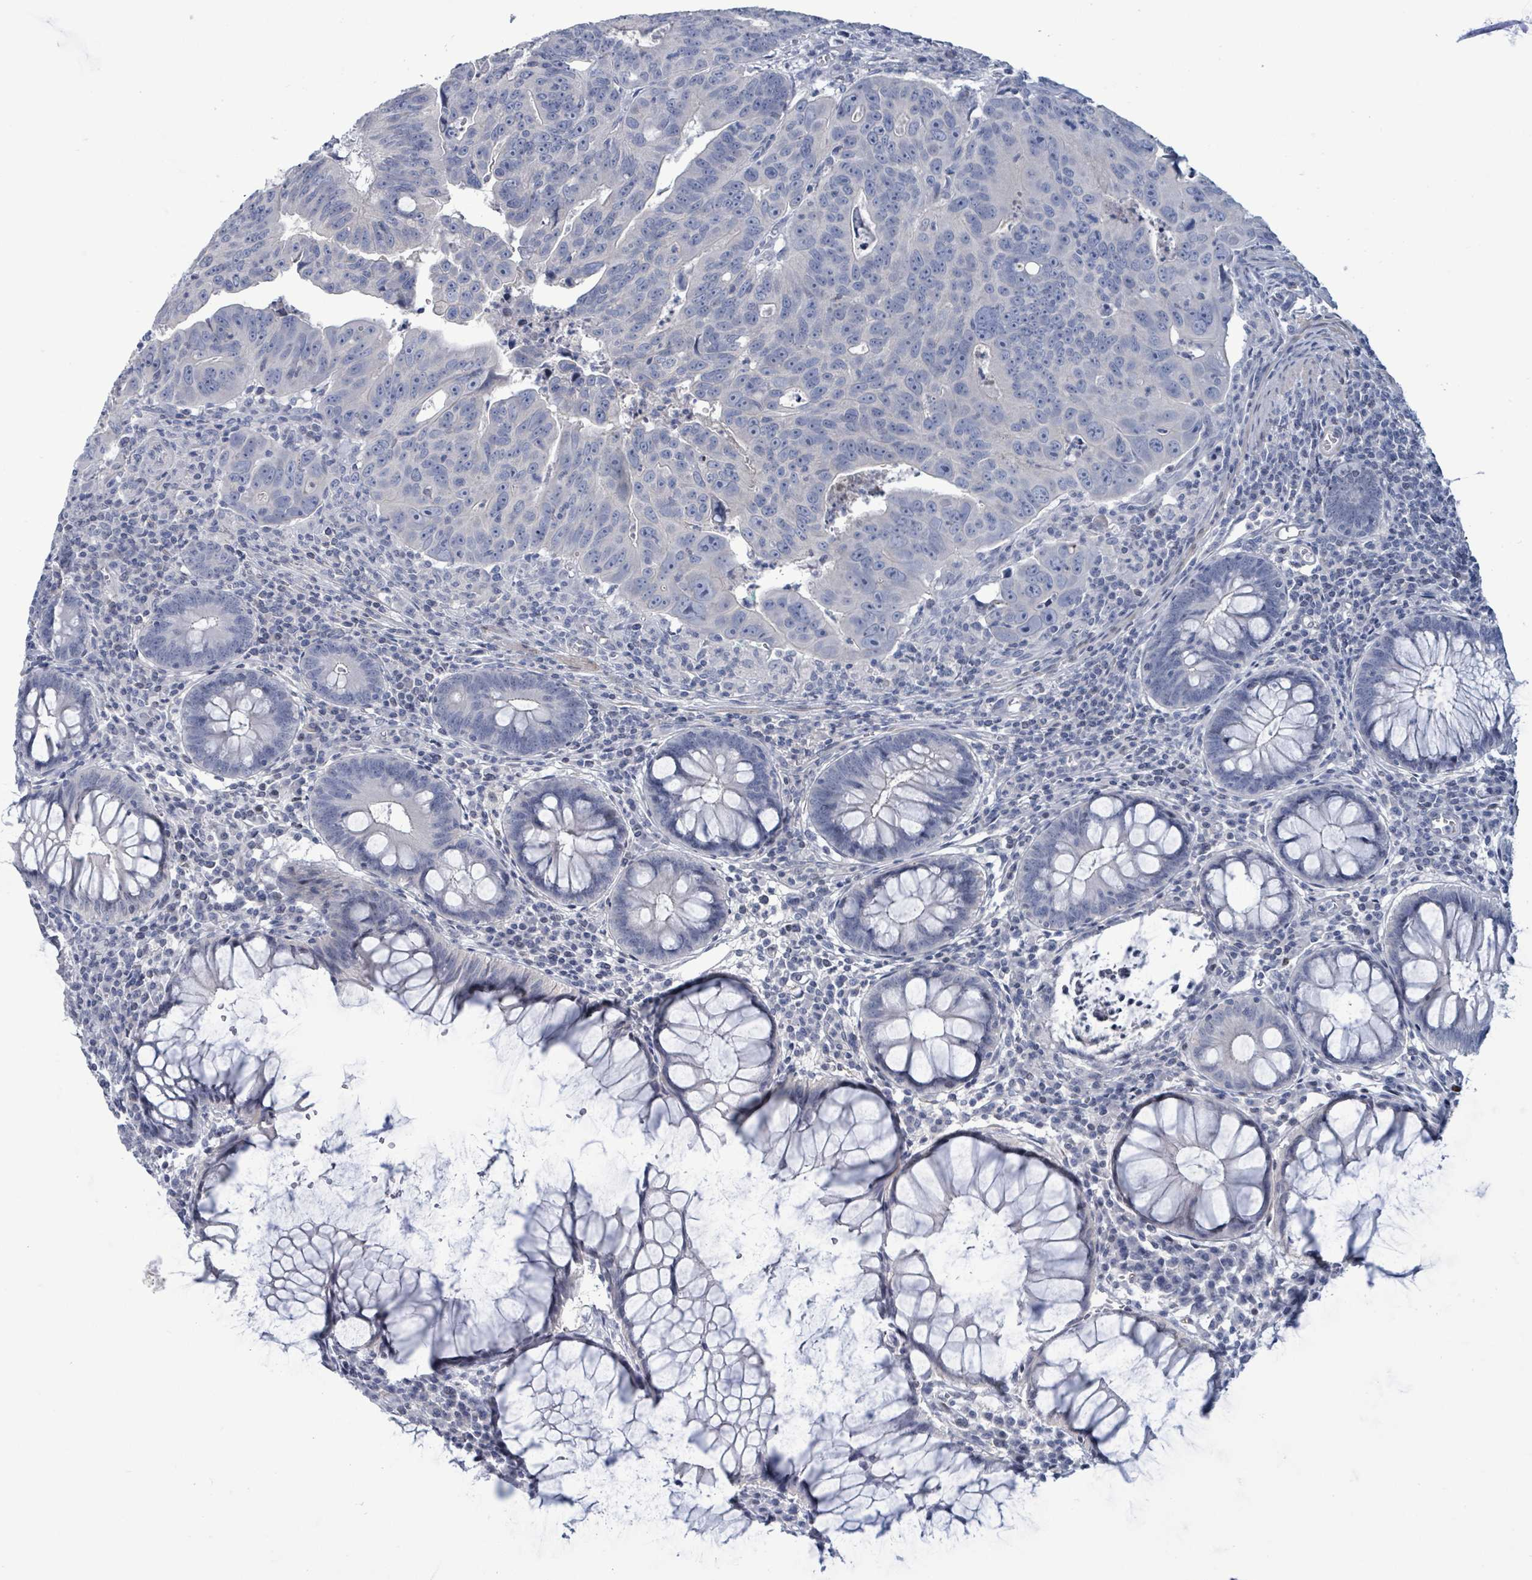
{"staining": {"intensity": "negative", "quantity": "none", "location": "none"}, "tissue": "colorectal cancer", "cell_type": "Tumor cells", "image_type": "cancer", "snomed": [{"axis": "morphology", "description": "Adenocarcinoma, NOS"}, {"axis": "topography", "description": "Rectum"}], "caption": "Tumor cells are negative for protein expression in human adenocarcinoma (colorectal).", "gene": "NTN3", "patient": {"sex": "male", "age": 69}}